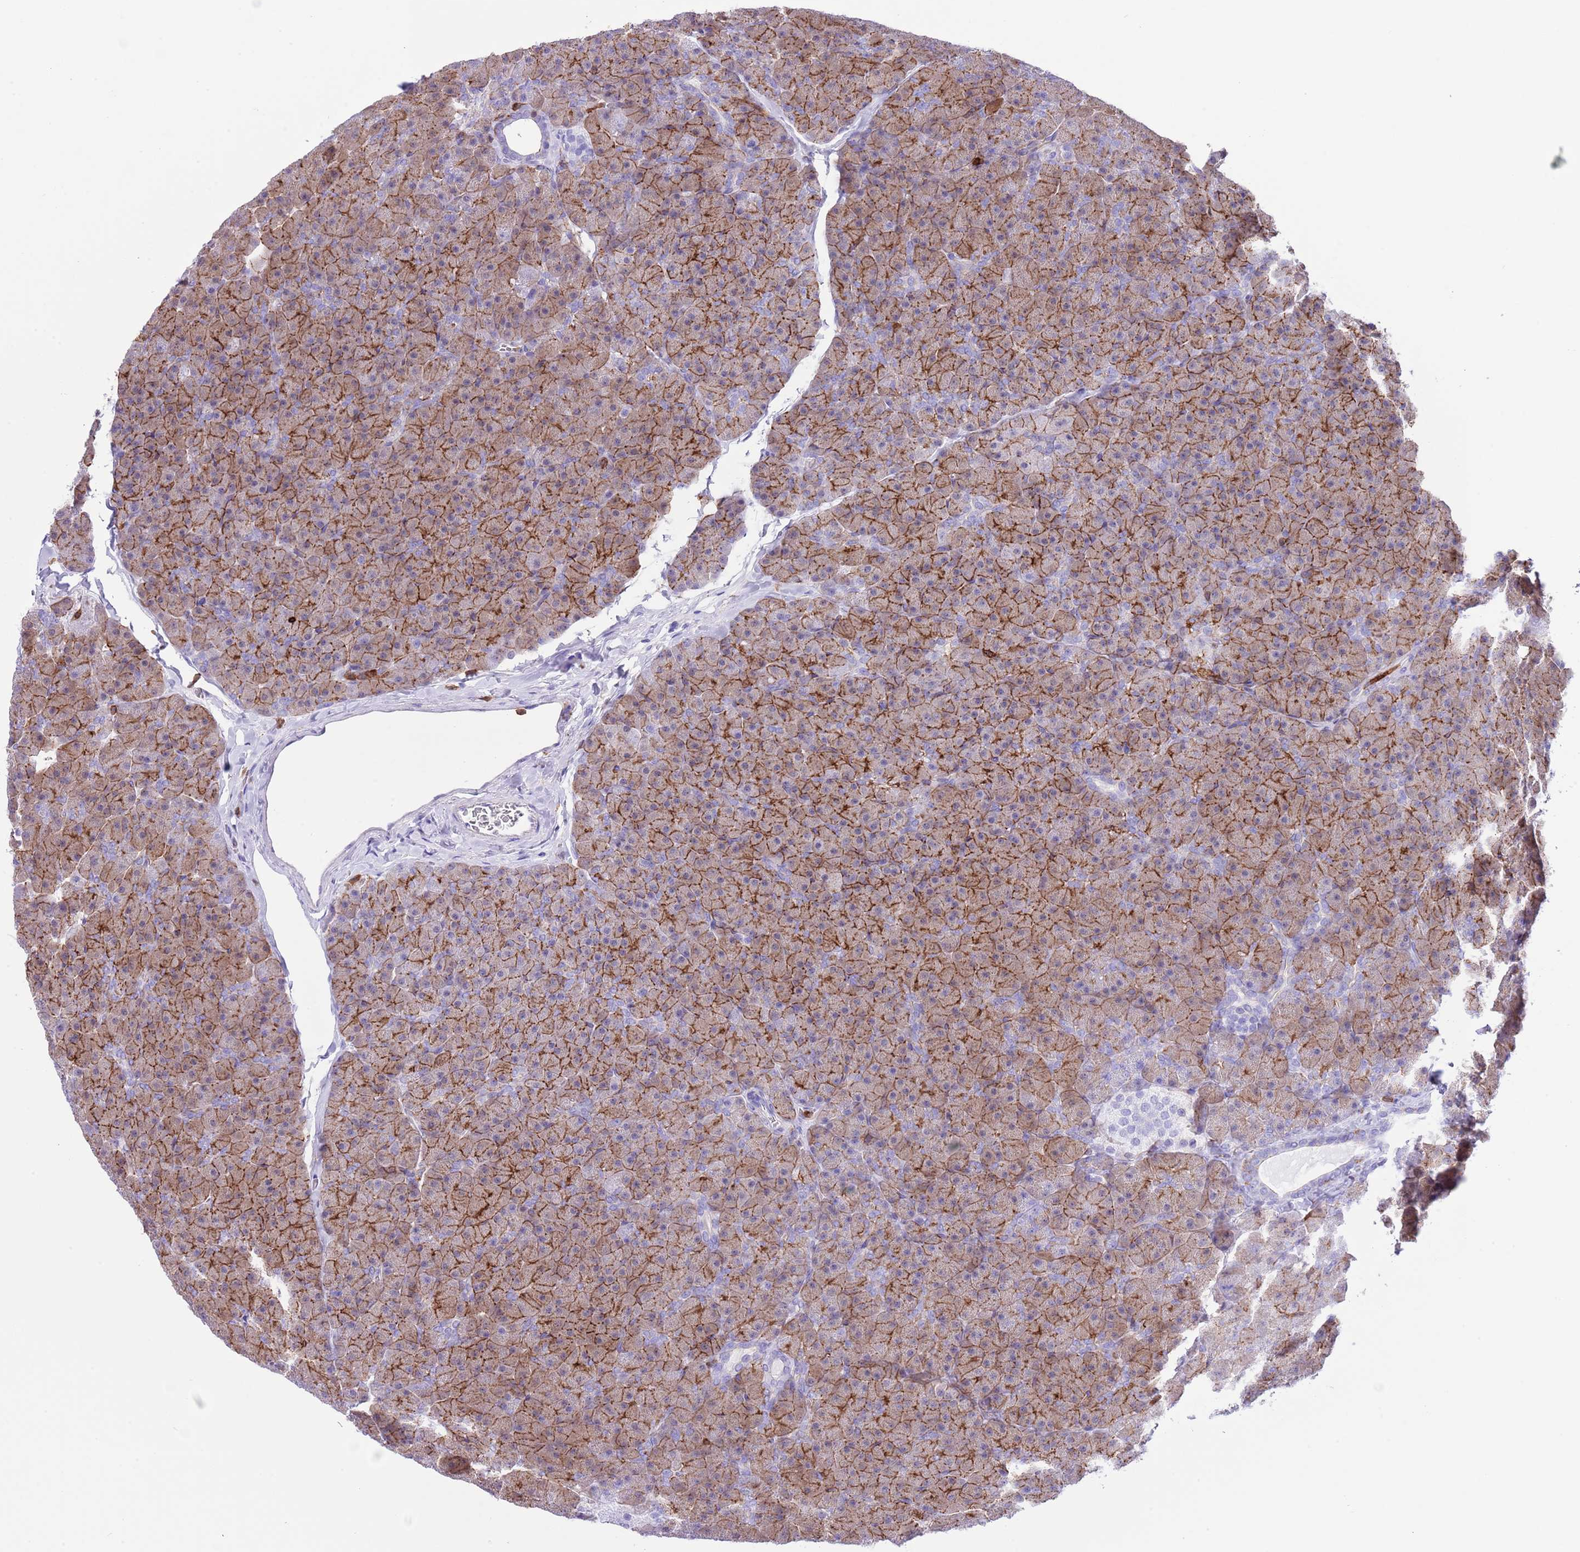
{"staining": {"intensity": "moderate", "quantity": ">75%", "location": "cytoplasmic/membranous"}, "tissue": "pancreas", "cell_type": "Exocrine glandular cells", "image_type": "normal", "snomed": [{"axis": "morphology", "description": "Normal tissue, NOS"}, {"axis": "topography", "description": "Pancreas"}], "caption": "IHC staining of normal pancreas, which demonstrates medium levels of moderate cytoplasmic/membranous staining in about >75% of exocrine glandular cells indicating moderate cytoplasmic/membranous protein expression. The staining was performed using DAB (brown) for protein detection and nuclei were counterstained in hematoxylin (blue).", "gene": "EFHD2", "patient": {"sex": "male", "age": 36}}